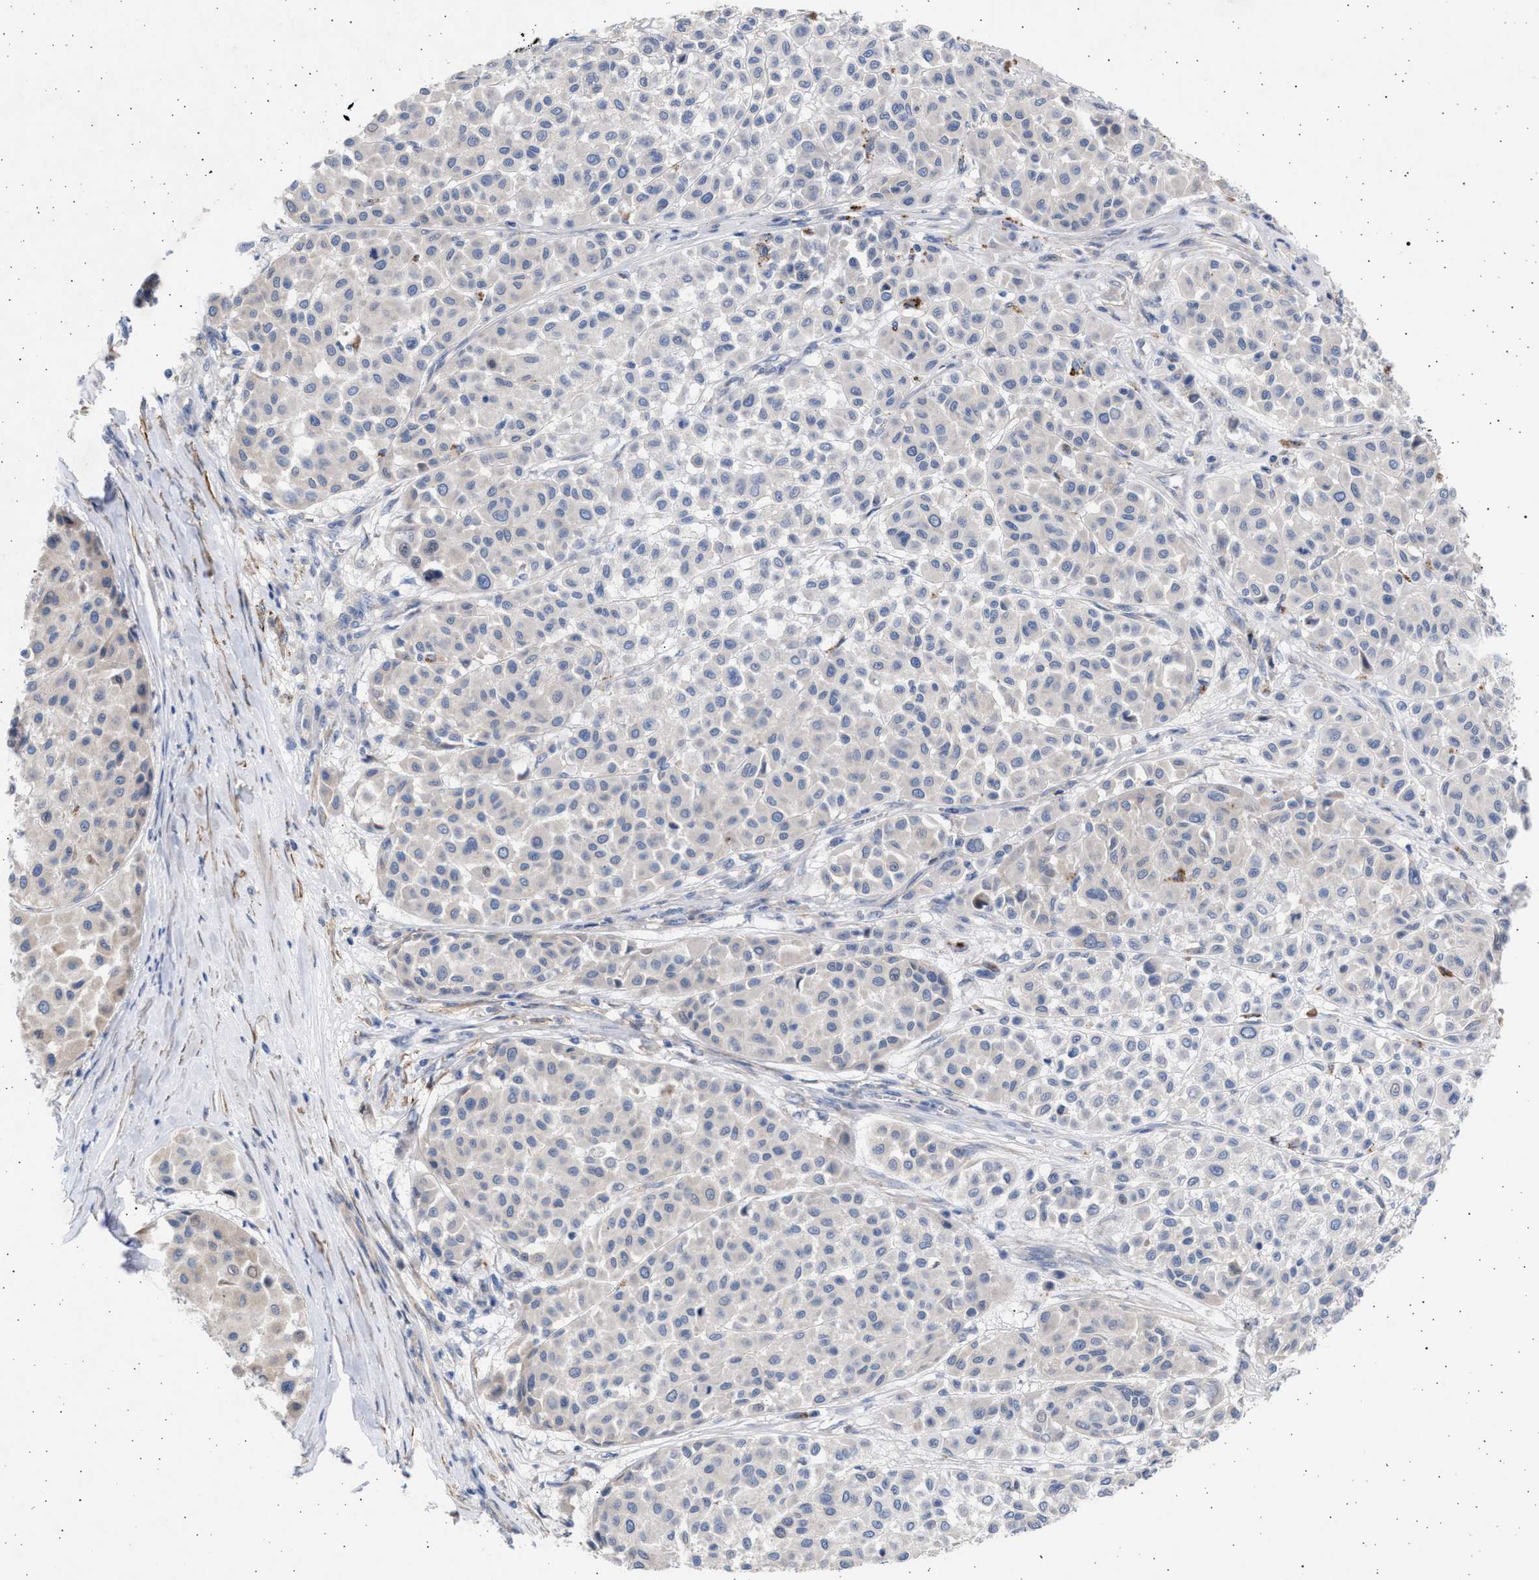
{"staining": {"intensity": "negative", "quantity": "none", "location": "none"}, "tissue": "melanoma", "cell_type": "Tumor cells", "image_type": "cancer", "snomed": [{"axis": "morphology", "description": "Malignant melanoma, Metastatic site"}, {"axis": "topography", "description": "Soft tissue"}], "caption": "A high-resolution histopathology image shows immunohistochemistry staining of malignant melanoma (metastatic site), which reveals no significant staining in tumor cells. Brightfield microscopy of immunohistochemistry (IHC) stained with DAB (brown) and hematoxylin (blue), captured at high magnification.", "gene": "NBR1", "patient": {"sex": "male", "age": 41}}